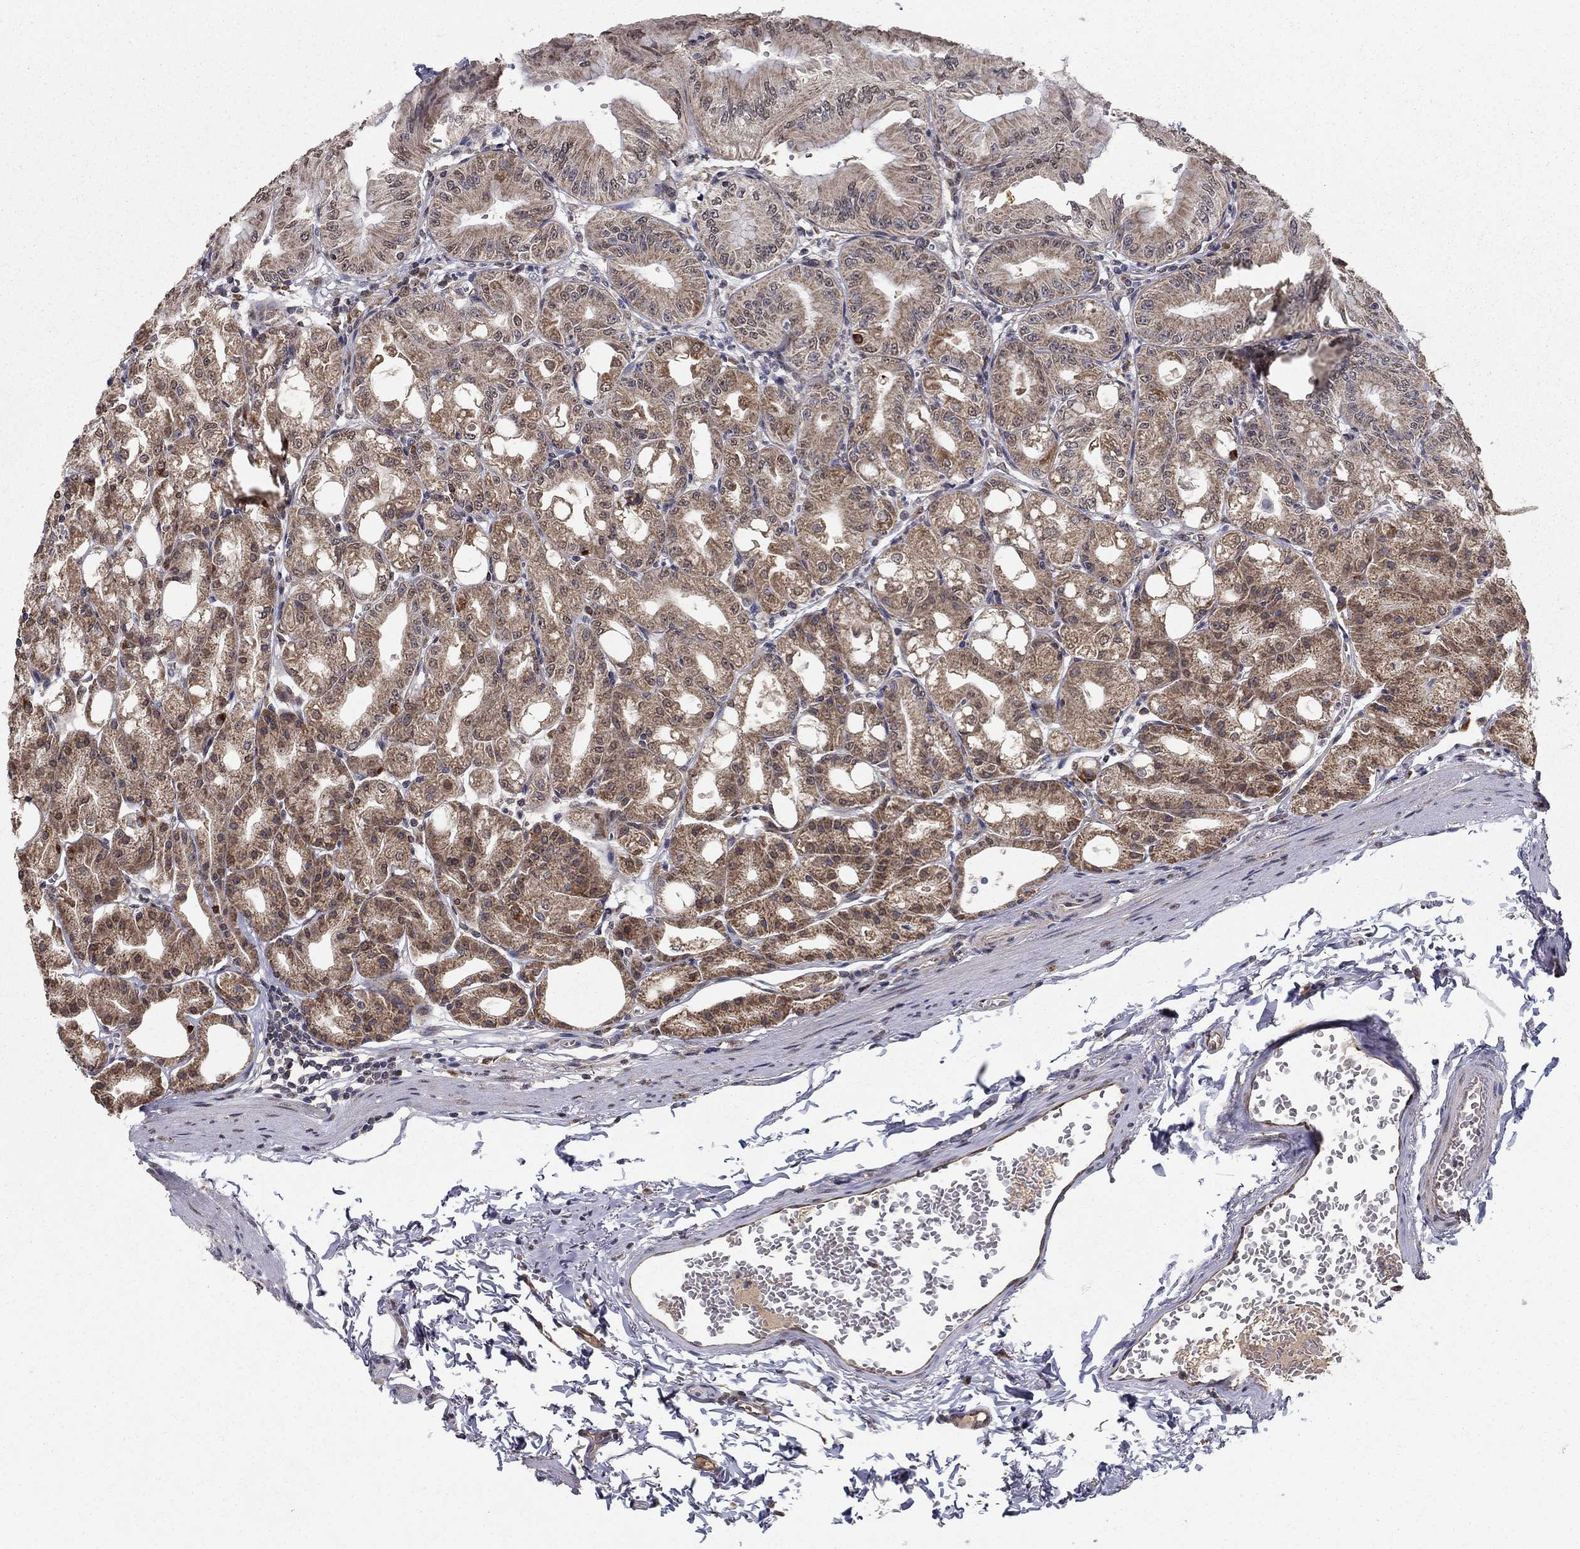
{"staining": {"intensity": "moderate", "quantity": "25%-75%", "location": "cytoplasmic/membranous"}, "tissue": "stomach", "cell_type": "Glandular cells", "image_type": "normal", "snomed": [{"axis": "morphology", "description": "Normal tissue, NOS"}, {"axis": "topography", "description": "Stomach"}], "caption": "Moderate cytoplasmic/membranous positivity for a protein is seen in about 25%-75% of glandular cells of normal stomach using immunohistochemistry.", "gene": "SLC2A13", "patient": {"sex": "male", "age": 71}}